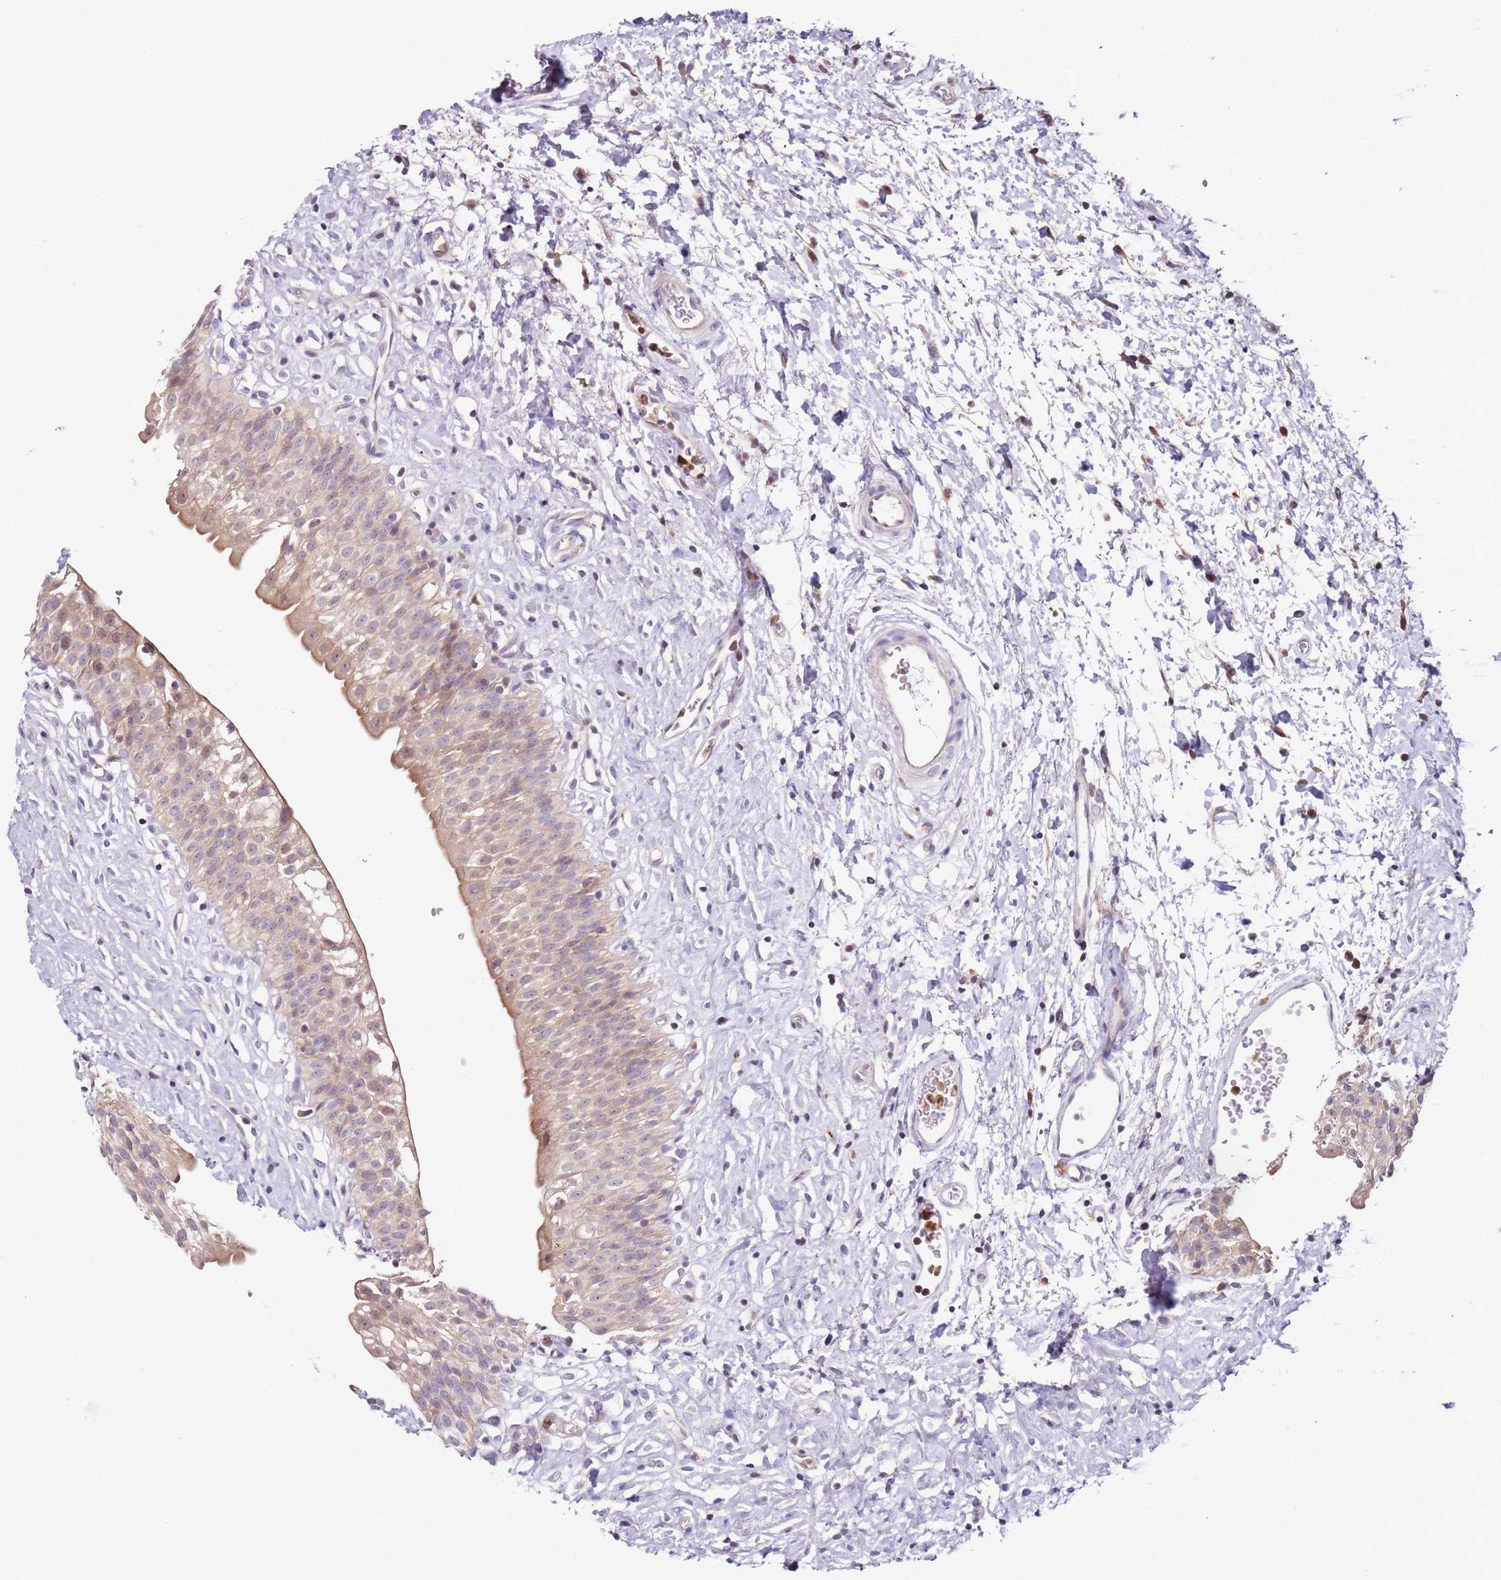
{"staining": {"intensity": "weak", "quantity": ">75%", "location": "cytoplasmic/membranous"}, "tissue": "urinary bladder", "cell_type": "Urothelial cells", "image_type": "normal", "snomed": [{"axis": "morphology", "description": "Normal tissue, NOS"}, {"axis": "topography", "description": "Urinary bladder"}], "caption": "Unremarkable urinary bladder demonstrates weak cytoplasmic/membranous staining in about >75% of urothelial cells, visualized by immunohistochemistry. The protein is stained brown, and the nuclei are stained in blue (DAB (3,3'-diaminobenzidine) IHC with brightfield microscopy, high magnification).", "gene": "CNOT9", "patient": {"sex": "male", "age": 51}}